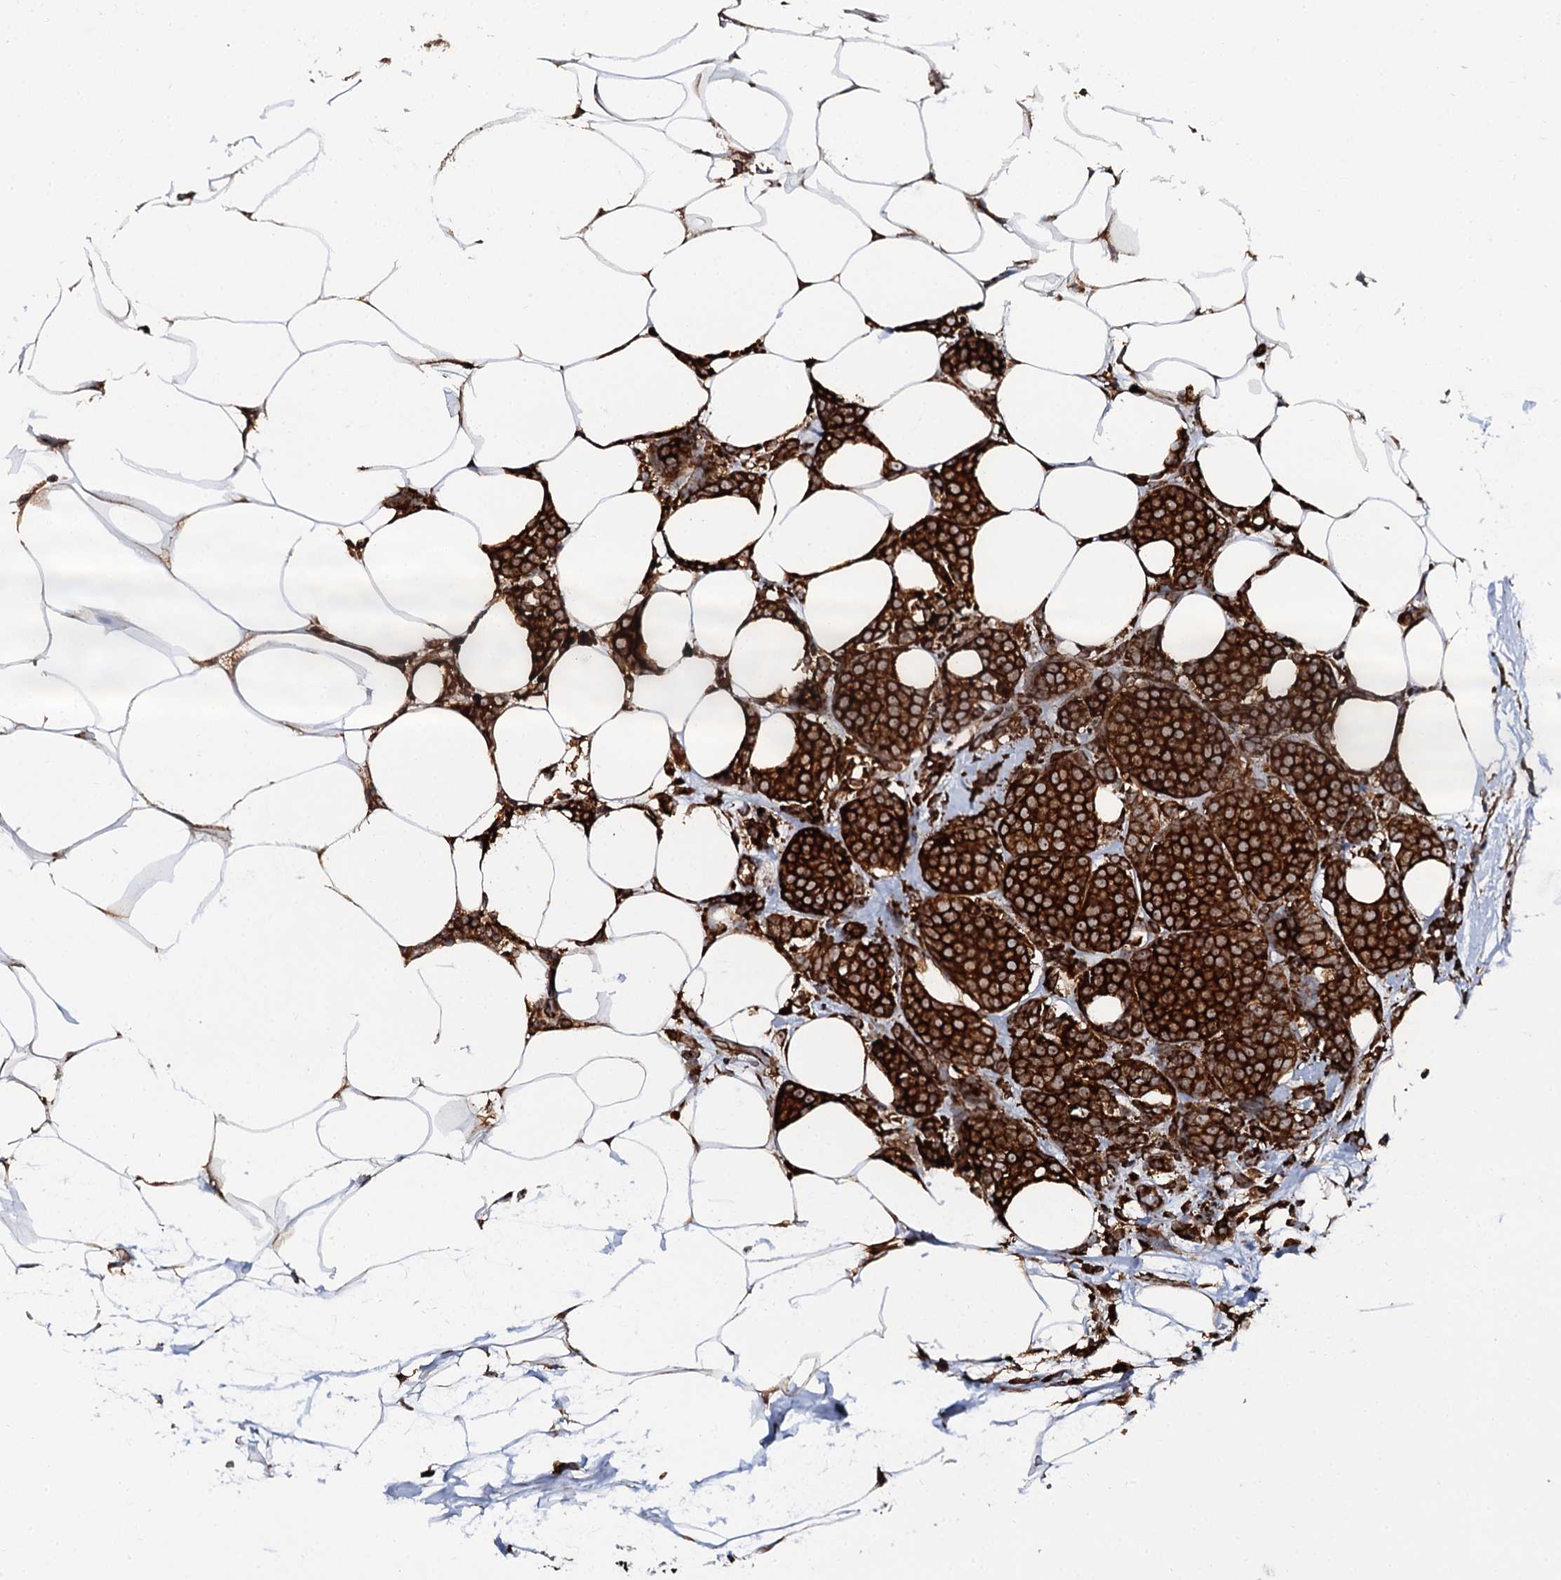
{"staining": {"intensity": "strong", "quantity": ">75%", "location": "cytoplasmic/membranous"}, "tissue": "breast cancer", "cell_type": "Tumor cells", "image_type": "cancer", "snomed": [{"axis": "morphology", "description": "Lobular carcinoma"}, {"axis": "topography", "description": "Breast"}], "caption": "The photomicrograph exhibits immunohistochemical staining of breast cancer. There is strong cytoplasmic/membranous staining is appreciated in approximately >75% of tumor cells.", "gene": "SPTY2D1", "patient": {"sex": "female", "age": 58}}